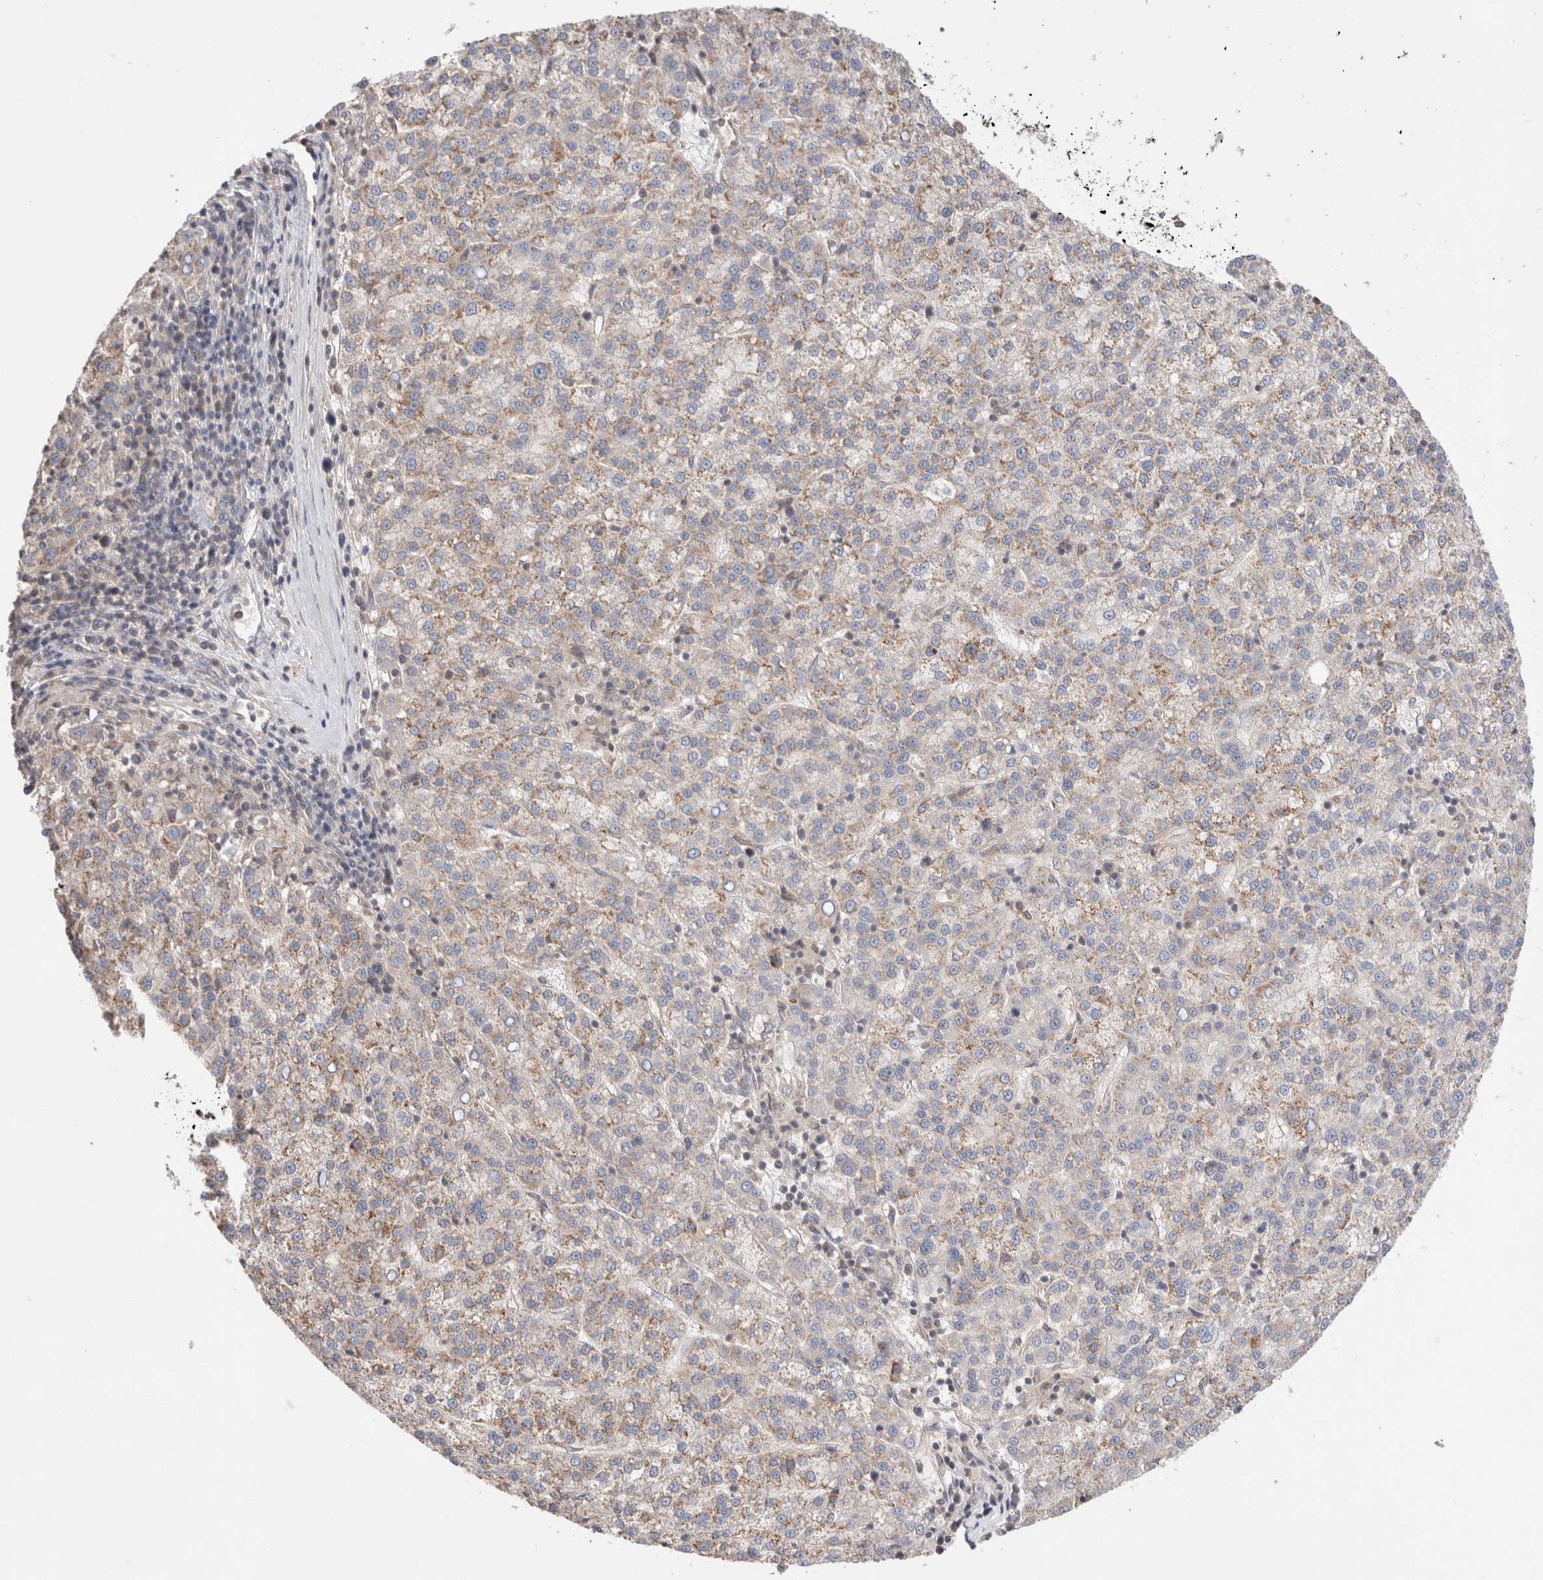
{"staining": {"intensity": "weak", "quantity": "25%-75%", "location": "cytoplasmic/membranous"}, "tissue": "liver cancer", "cell_type": "Tumor cells", "image_type": "cancer", "snomed": [{"axis": "morphology", "description": "Carcinoma, Hepatocellular, NOS"}, {"axis": "topography", "description": "Liver"}], "caption": "There is low levels of weak cytoplasmic/membranous staining in tumor cells of liver hepatocellular carcinoma, as demonstrated by immunohistochemical staining (brown color).", "gene": "SIKE1", "patient": {"sex": "female", "age": 58}}